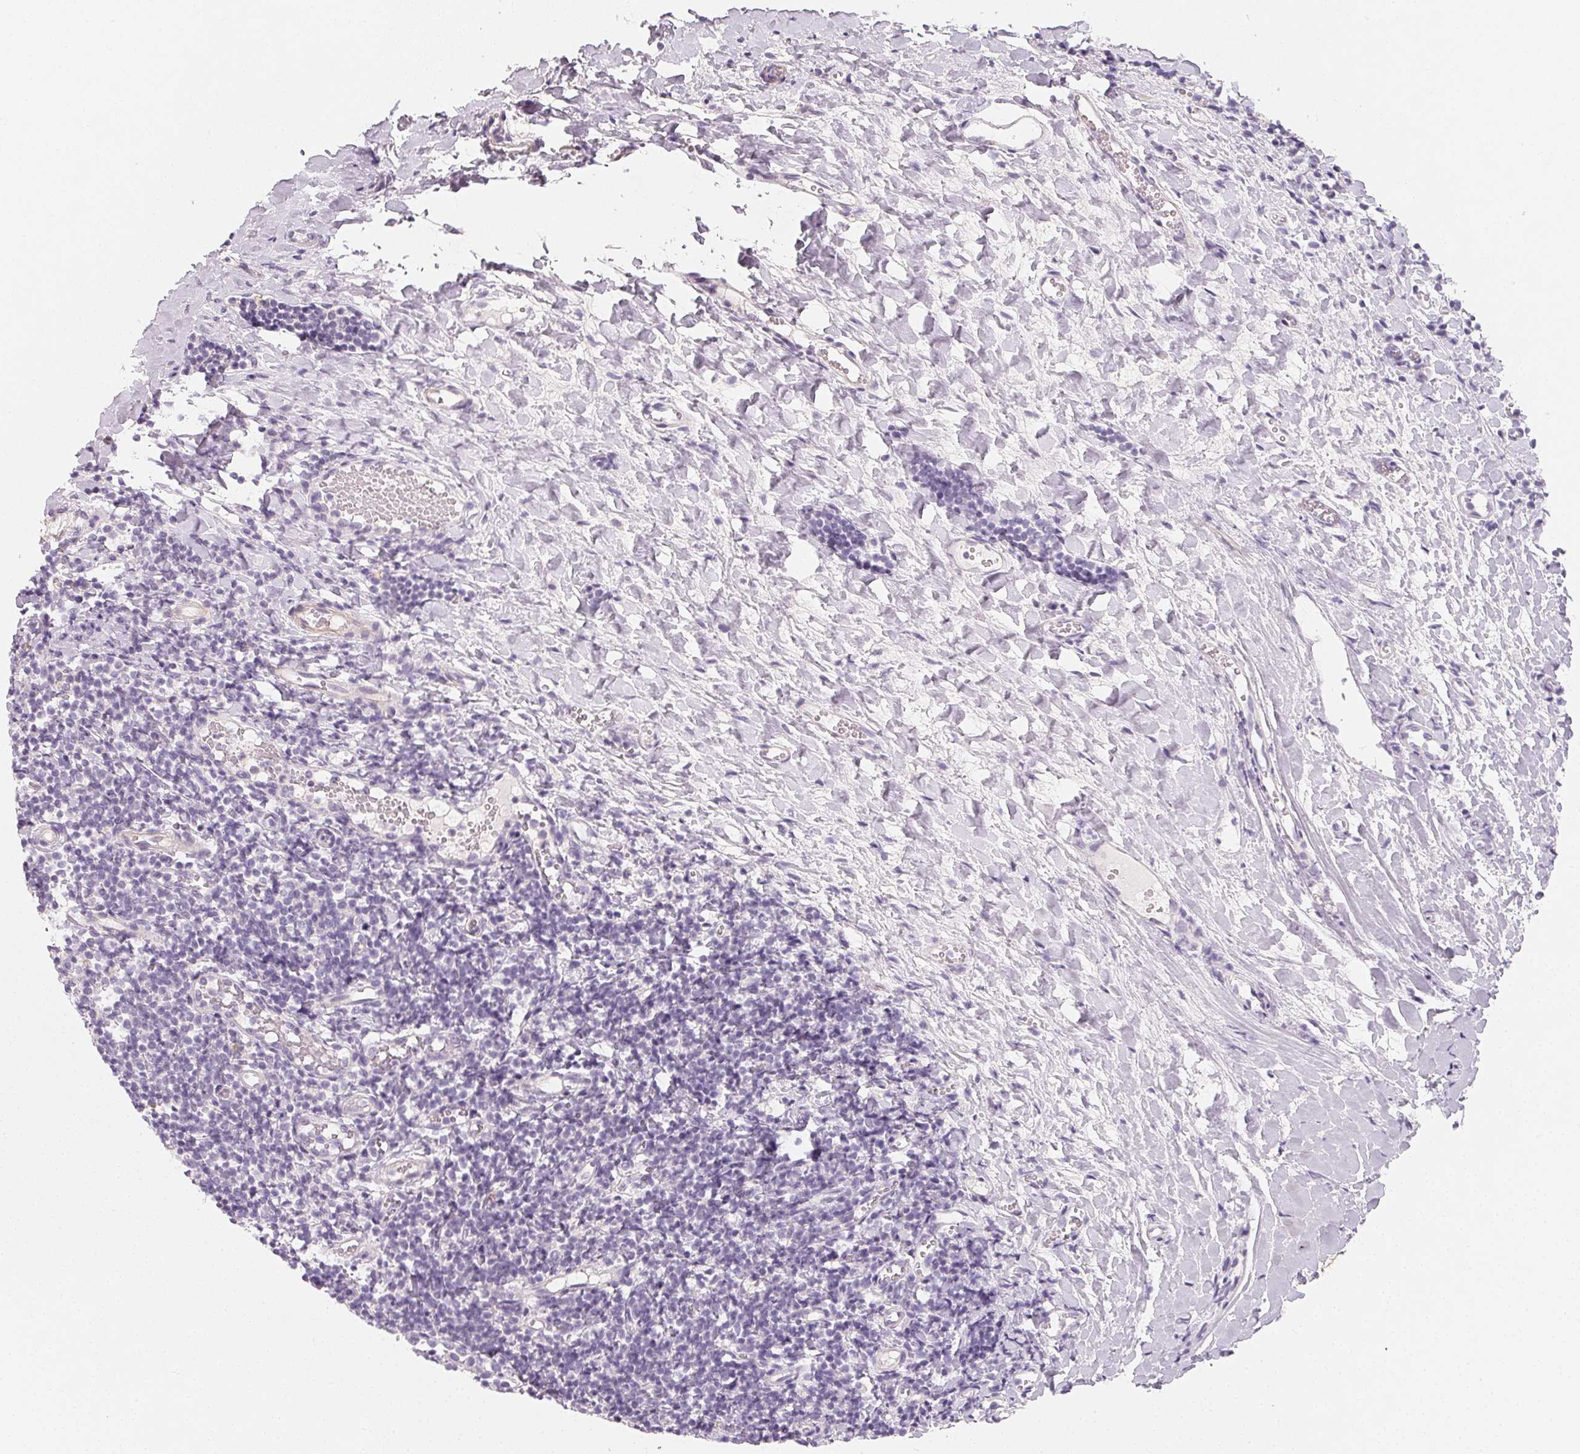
{"staining": {"intensity": "negative", "quantity": "none", "location": "none"}, "tissue": "tonsil", "cell_type": "Germinal center cells", "image_type": "normal", "snomed": [{"axis": "morphology", "description": "Normal tissue, NOS"}, {"axis": "topography", "description": "Tonsil"}], "caption": "Tonsil stained for a protein using IHC displays no staining germinal center cells.", "gene": "LRRC23", "patient": {"sex": "female", "age": 10}}